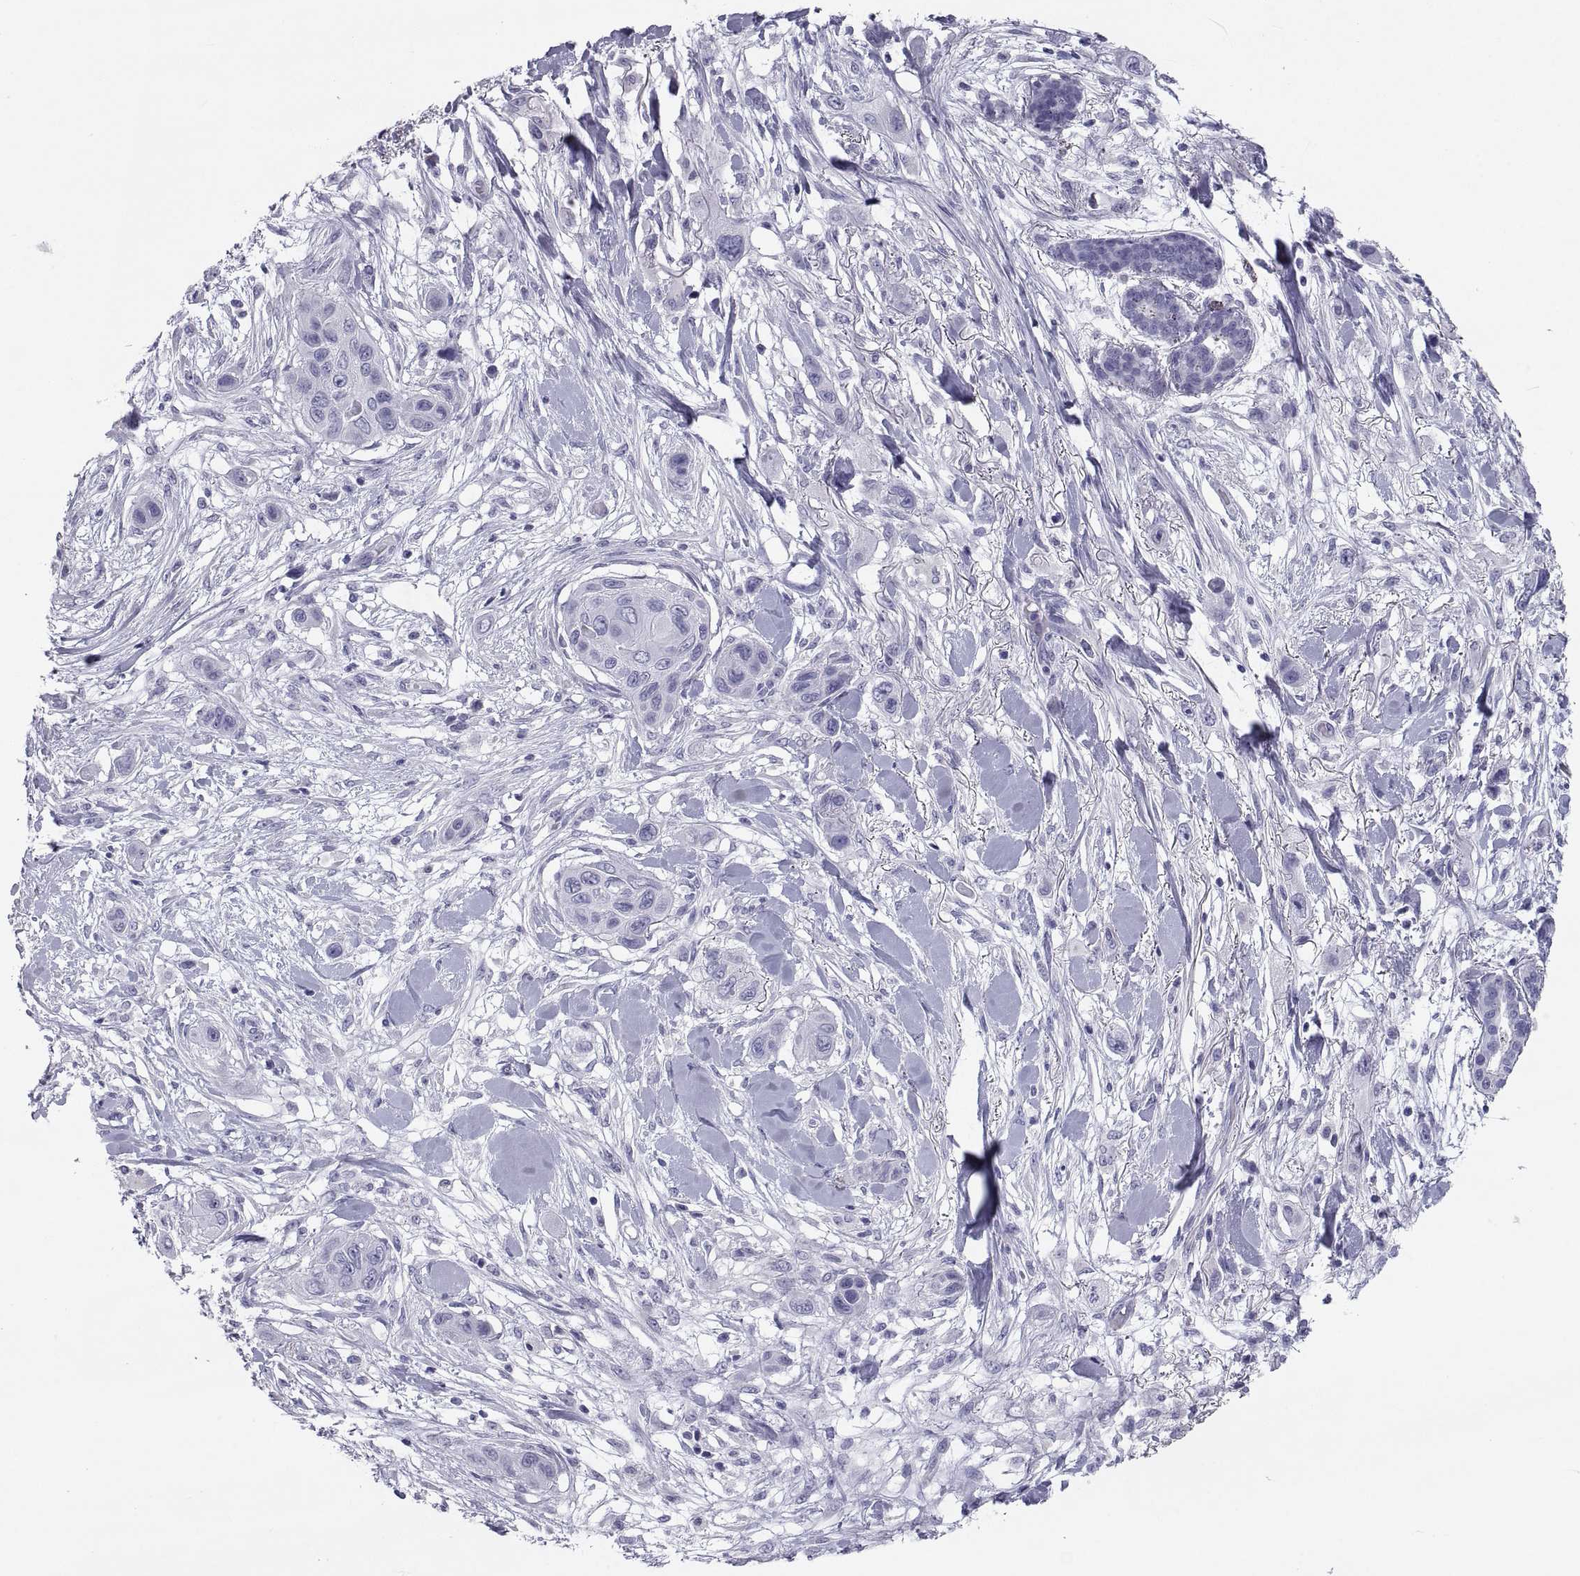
{"staining": {"intensity": "negative", "quantity": "none", "location": "none"}, "tissue": "skin cancer", "cell_type": "Tumor cells", "image_type": "cancer", "snomed": [{"axis": "morphology", "description": "Squamous cell carcinoma, NOS"}, {"axis": "topography", "description": "Skin"}], "caption": "The image demonstrates no staining of tumor cells in skin squamous cell carcinoma.", "gene": "PCSK1N", "patient": {"sex": "male", "age": 79}}